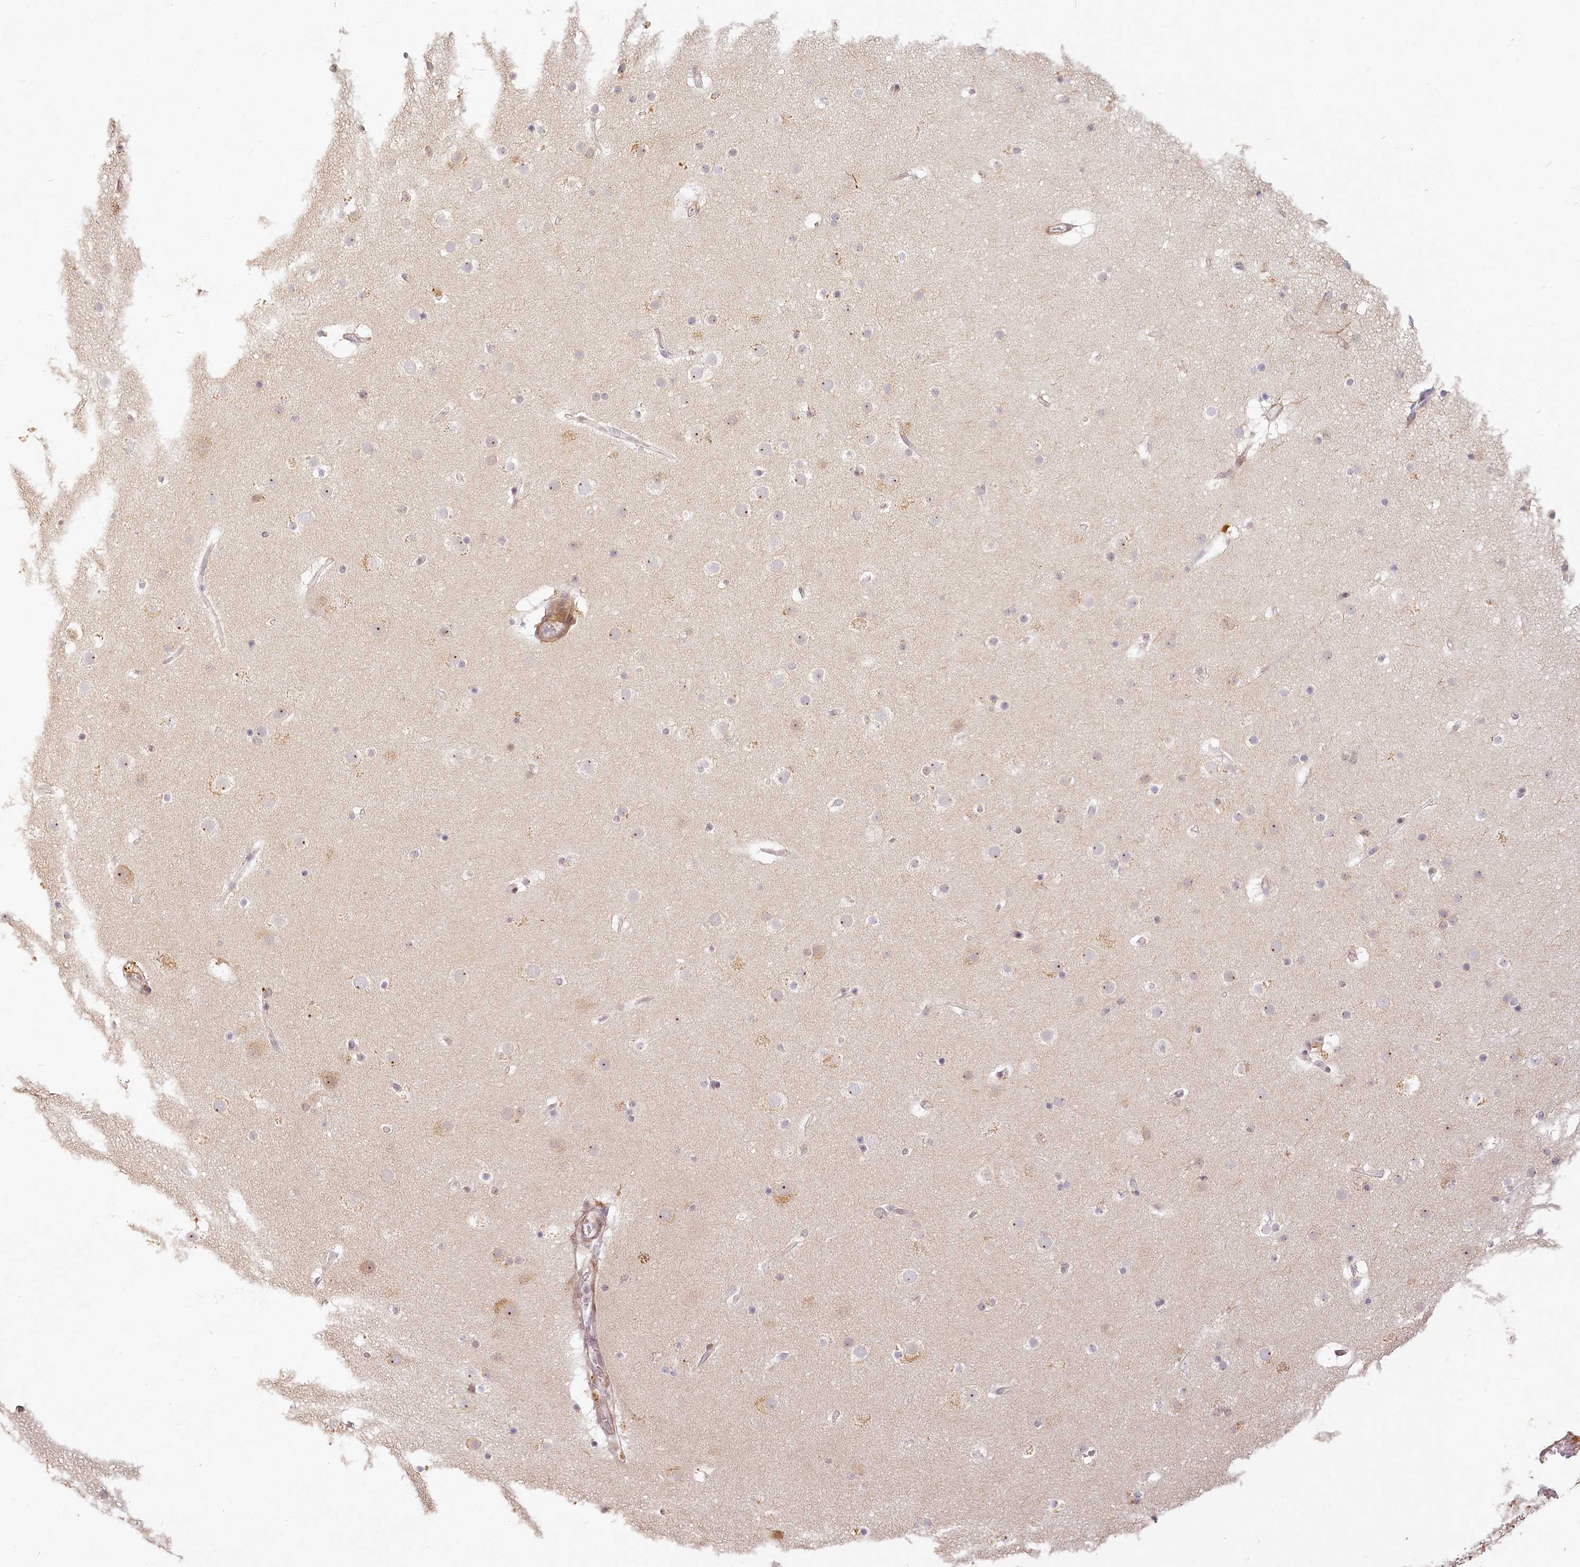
{"staining": {"intensity": "weak", "quantity": "25%-75%", "location": "cytoplasmic/membranous"}, "tissue": "cerebral cortex", "cell_type": "Endothelial cells", "image_type": "normal", "snomed": [{"axis": "morphology", "description": "Normal tissue, NOS"}, {"axis": "topography", "description": "Cerebral cortex"}], "caption": "Immunohistochemical staining of benign cerebral cortex displays 25%-75% levels of weak cytoplasmic/membranous protein positivity in approximately 25%-75% of endothelial cells.", "gene": "EXOSC7", "patient": {"sex": "male", "age": 57}}